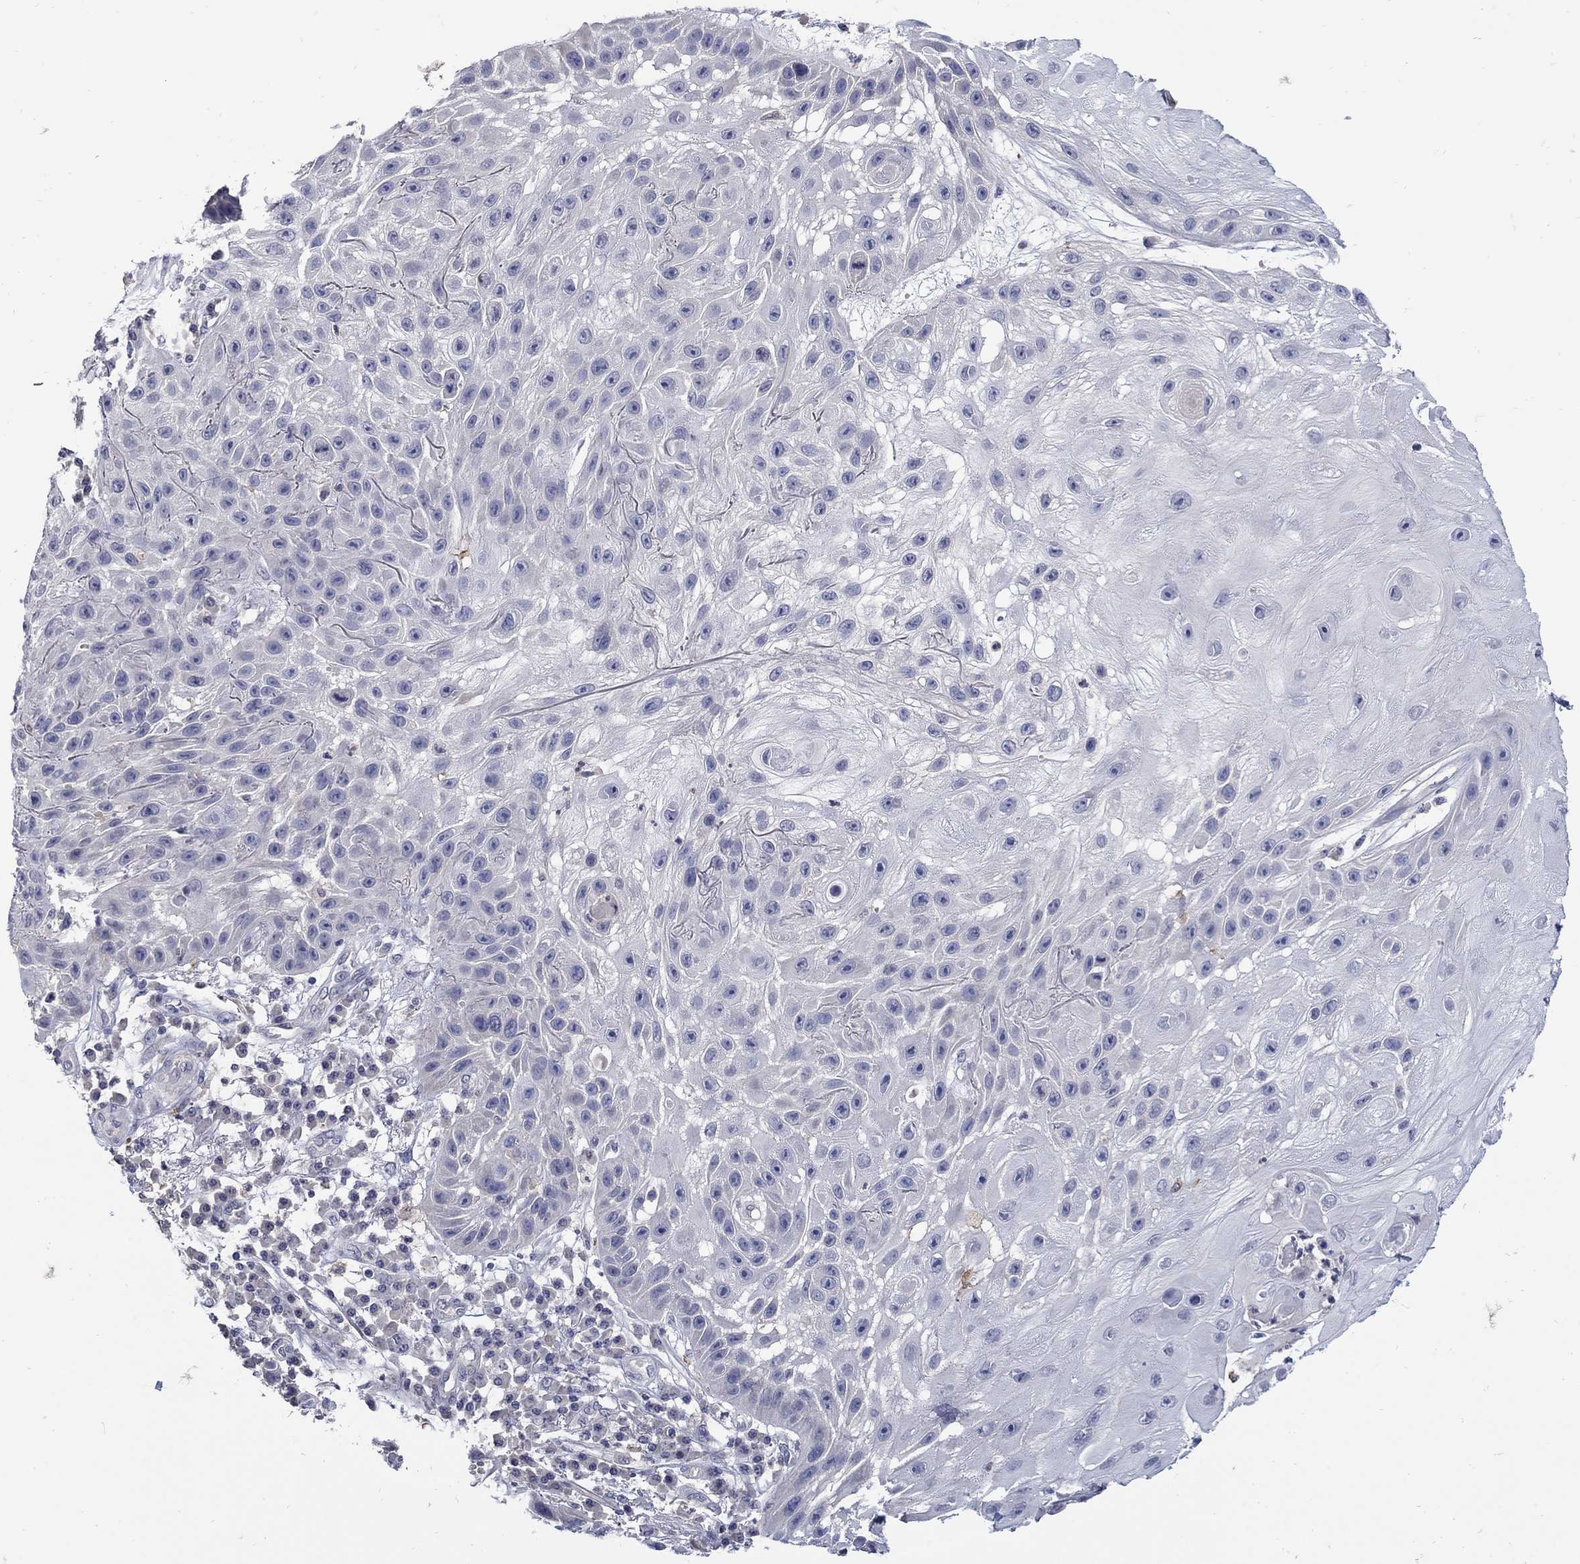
{"staining": {"intensity": "negative", "quantity": "none", "location": "none"}, "tissue": "skin cancer", "cell_type": "Tumor cells", "image_type": "cancer", "snomed": [{"axis": "morphology", "description": "Normal tissue, NOS"}, {"axis": "morphology", "description": "Squamous cell carcinoma, NOS"}, {"axis": "topography", "description": "Skin"}], "caption": "This micrograph is of skin squamous cell carcinoma stained with IHC to label a protein in brown with the nuclei are counter-stained blue. There is no positivity in tumor cells.", "gene": "CETN1", "patient": {"sex": "male", "age": 79}}